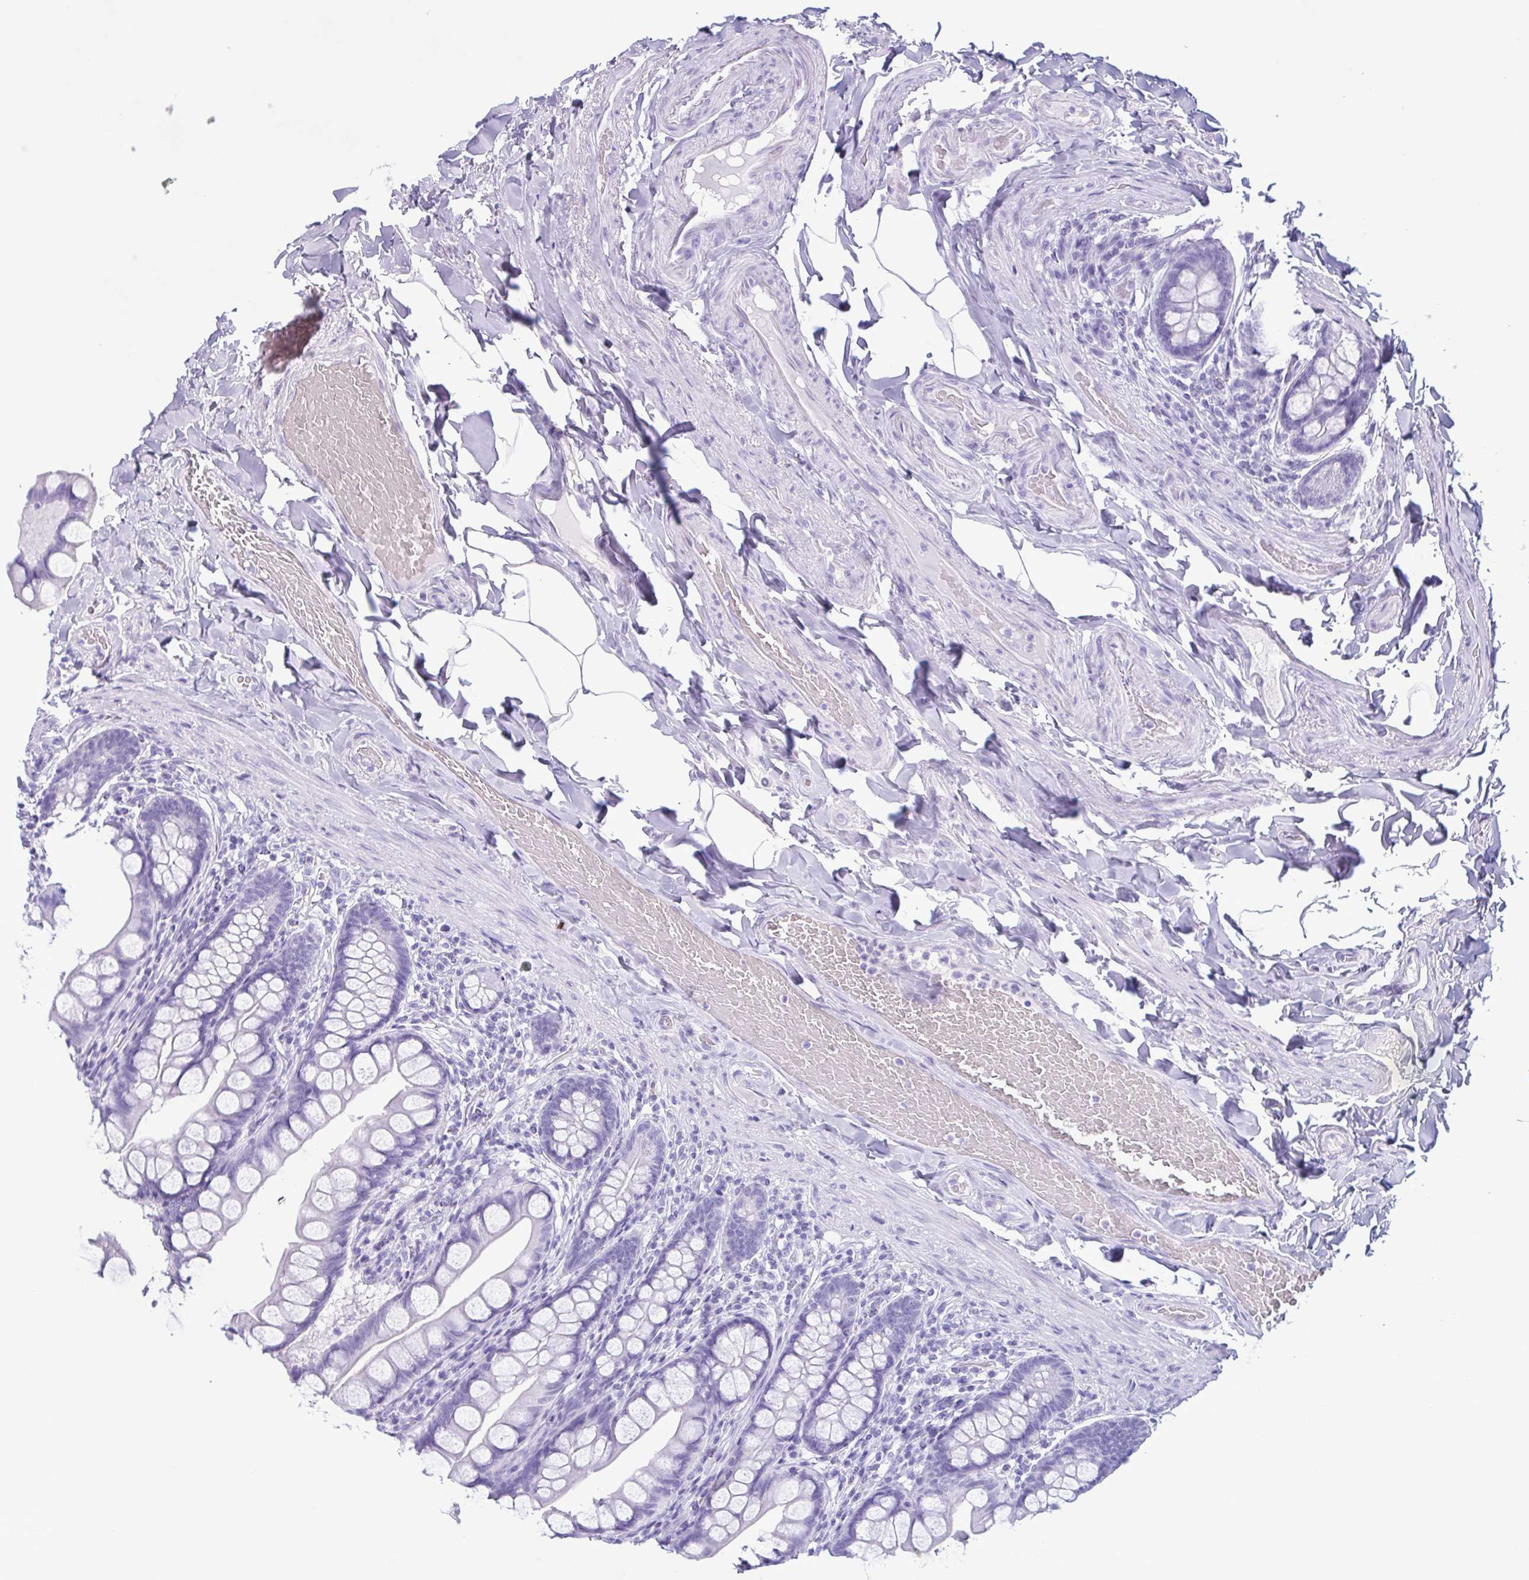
{"staining": {"intensity": "negative", "quantity": "none", "location": "none"}, "tissue": "small intestine", "cell_type": "Glandular cells", "image_type": "normal", "snomed": [{"axis": "morphology", "description": "Normal tissue, NOS"}, {"axis": "topography", "description": "Small intestine"}], "caption": "Immunohistochemical staining of unremarkable small intestine shows no significant staining in glandular cells. (DAB (3,3'-diaminobenzidine) immunohistochemistry visualized using brightfield microscopy, high magnification).", "gene": "LTF", "patient": {"sex": "male", "age": 70}}